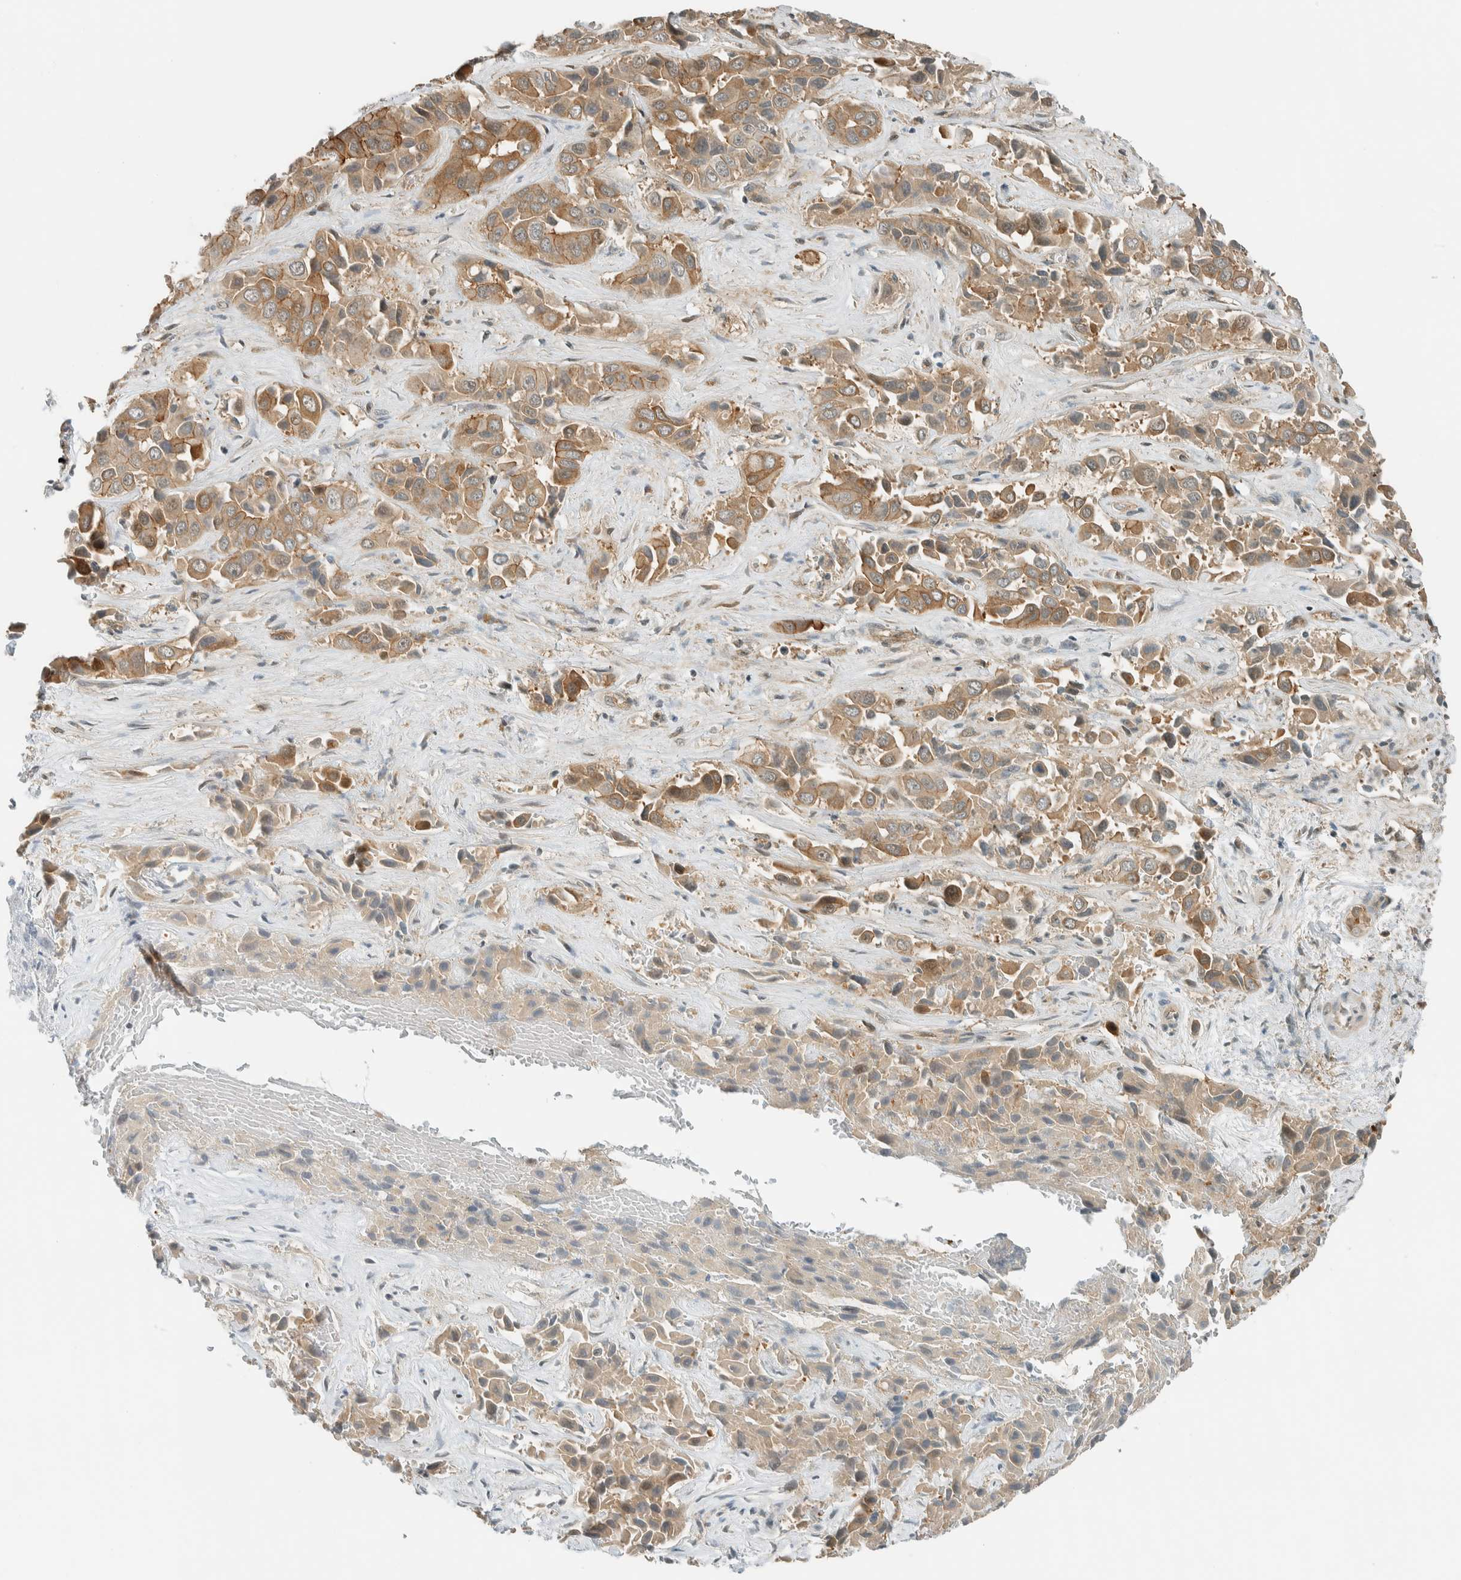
{"staining": {"intensity": "weak", "quantity": ">75%", "location": "cytoplasmic/membranous"}, "tissue": "liver cancer", "cell_type": "Tumor cells", "image_type": "cancer", "snomed": [{"axis": "morphology", "description": "Cholangiocarcinoma"}, {"axis": "topography", "description": "Liver"}], "caption": "Weak cytoplasmic/membranous staining for a protein is identified in approximately >75% of tumor cells of liver cholangiocarcinoma using immunohistochemistry (IHC).", "gene": "NIBAN2", "patient": {"sex": "female", "age": 52}}